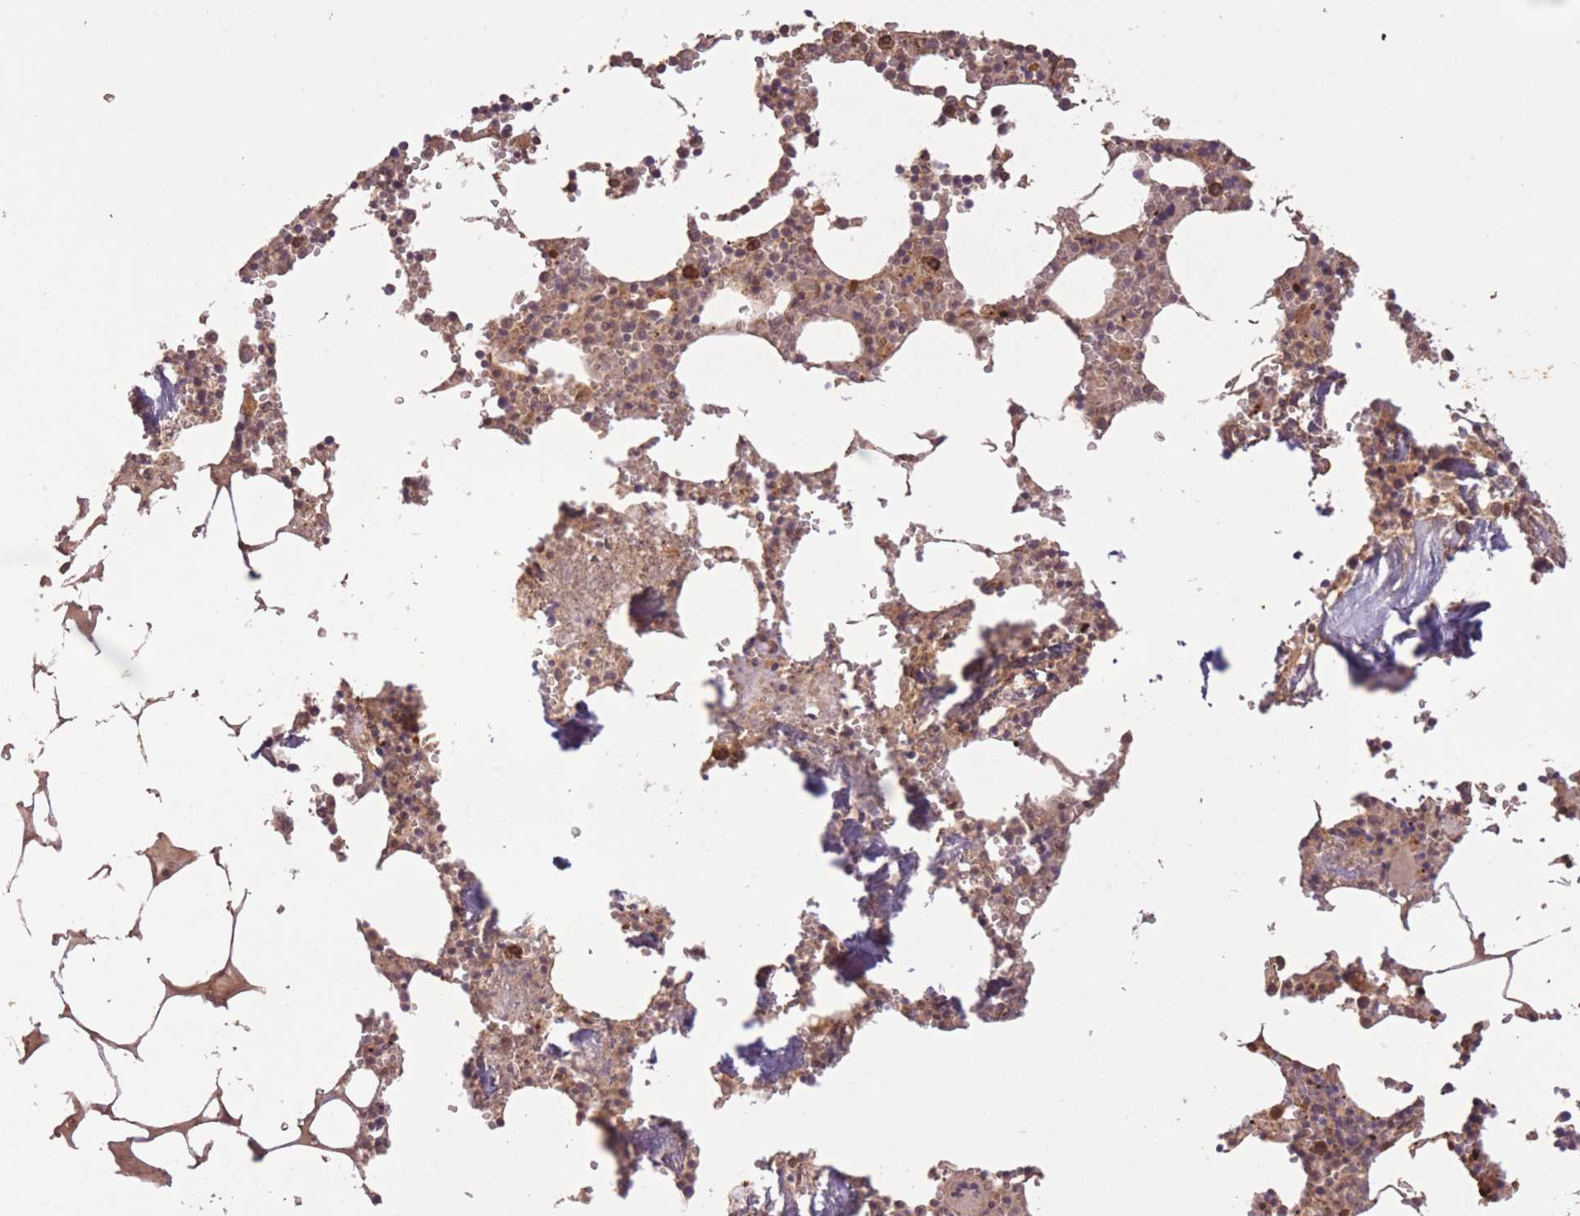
{"staining": {"intensity": "moderate", "quantity": "25%-75%", "location": "cytoplasmic/membranous"}, "tissue": "bone marrow", "cell_type": "Hematopoietic cells", "image_type": "normal", "snomed": [{"axis": "morphology", "description": "Normal tissue, NOS"}, {"axis": "topography", "description": "Bone marrow"}], "caption": "Bone marrow stained with immunohistochemistry (IHC) reveals moderate cytoplasmic/membranous positivity in approximately 25%-75% of hematopoietic cells.", "gene": "ERBB3", "patient": {"sex": "male", "age": 54}}